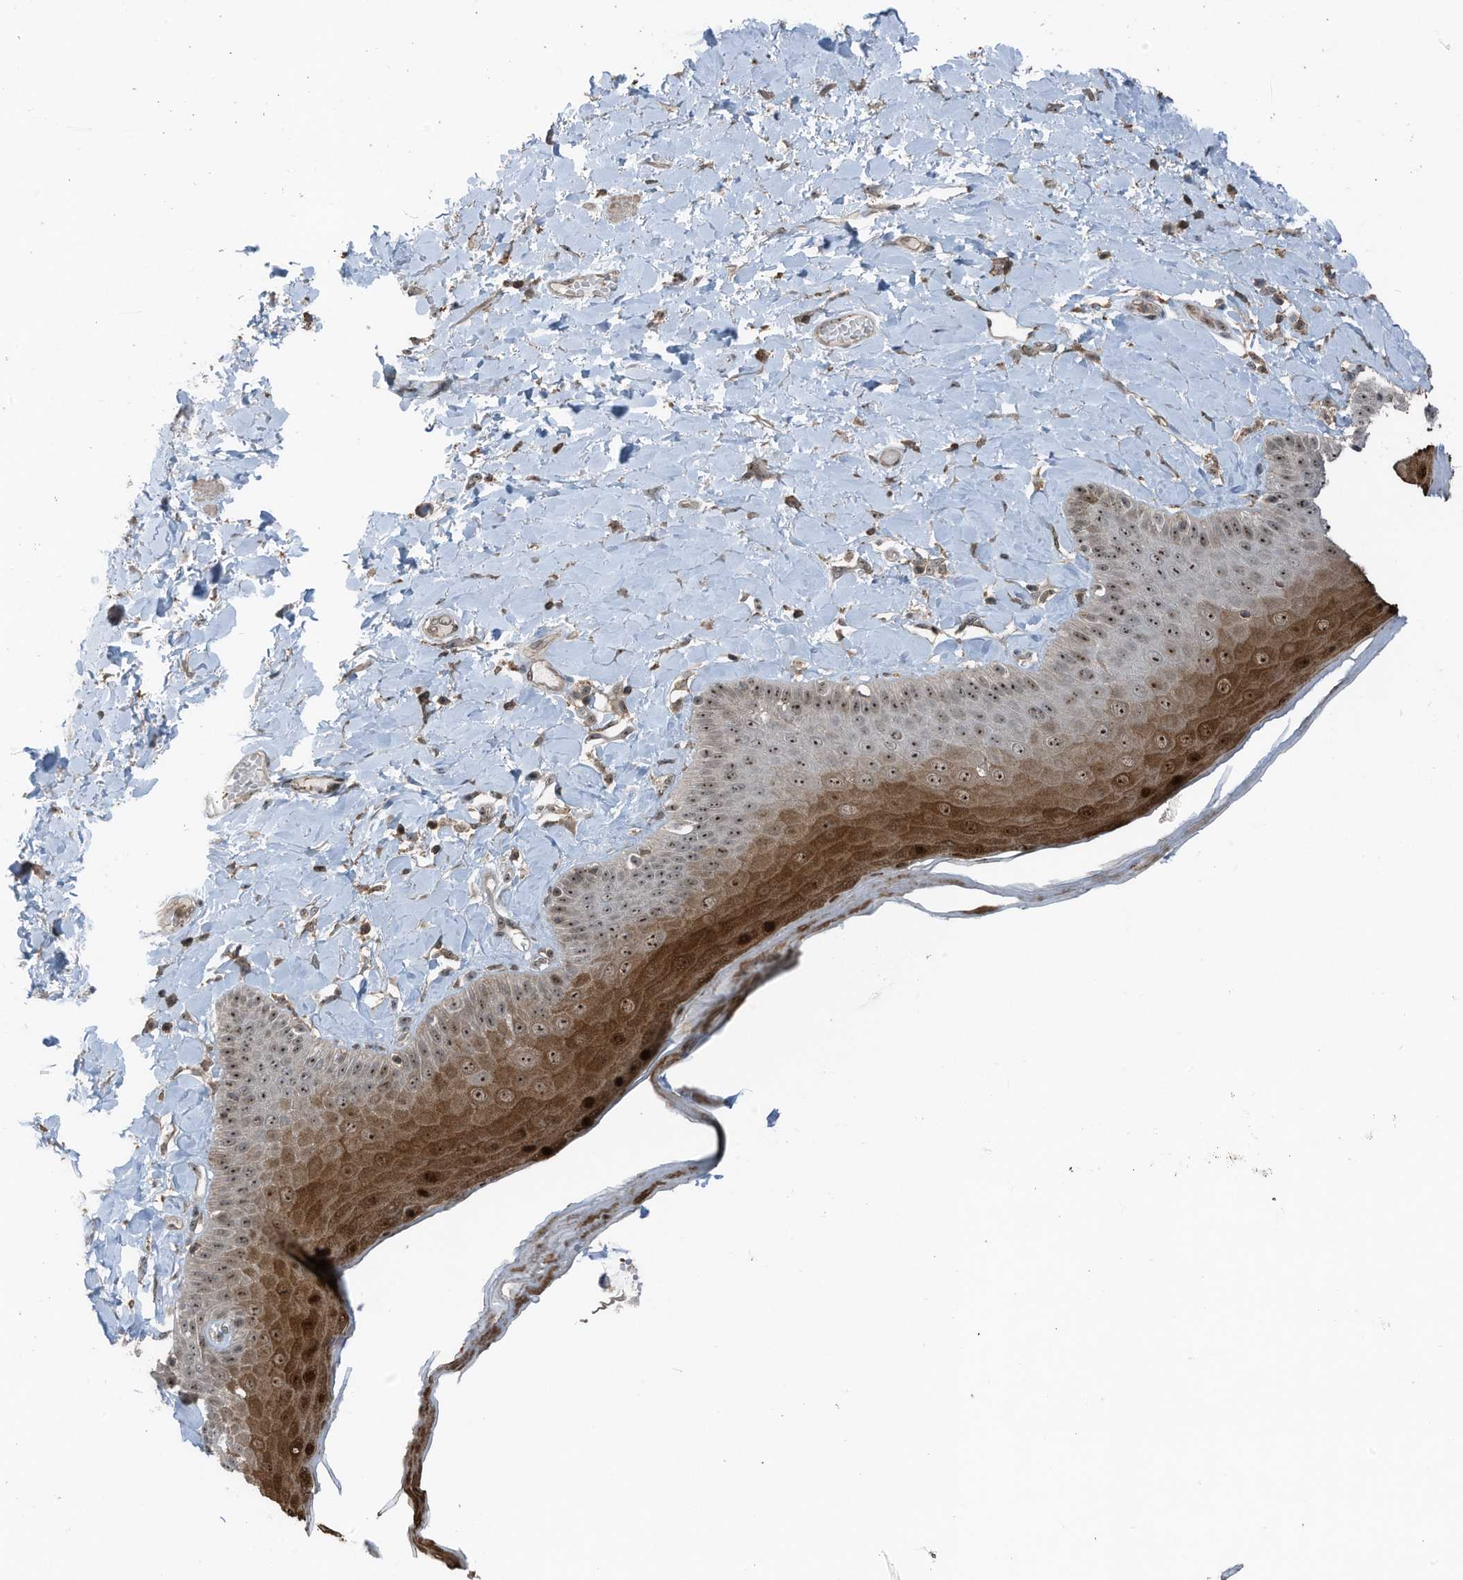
{"staining": {"intensity": "strong", "quantity": ">75%", "location": "cytoplasmic/membranous,nuclear"}, "tissue": "skin", "cell_type": "Epidermal cells", "image_type": "normal", "snomed": [{"axis": "morphology", "description": "Normal tissue, NOS"}, {"axis": "topography", "description": "Anal"}], "caption": "Normal skin was stained to show a protein in brown. There is high levels of strong cytoplasmic/membranous,nuclear positivity in approximately >75% of epidermal cells.", "gene": "UTP3", "patient": {"sex": "male", "age": 69}}